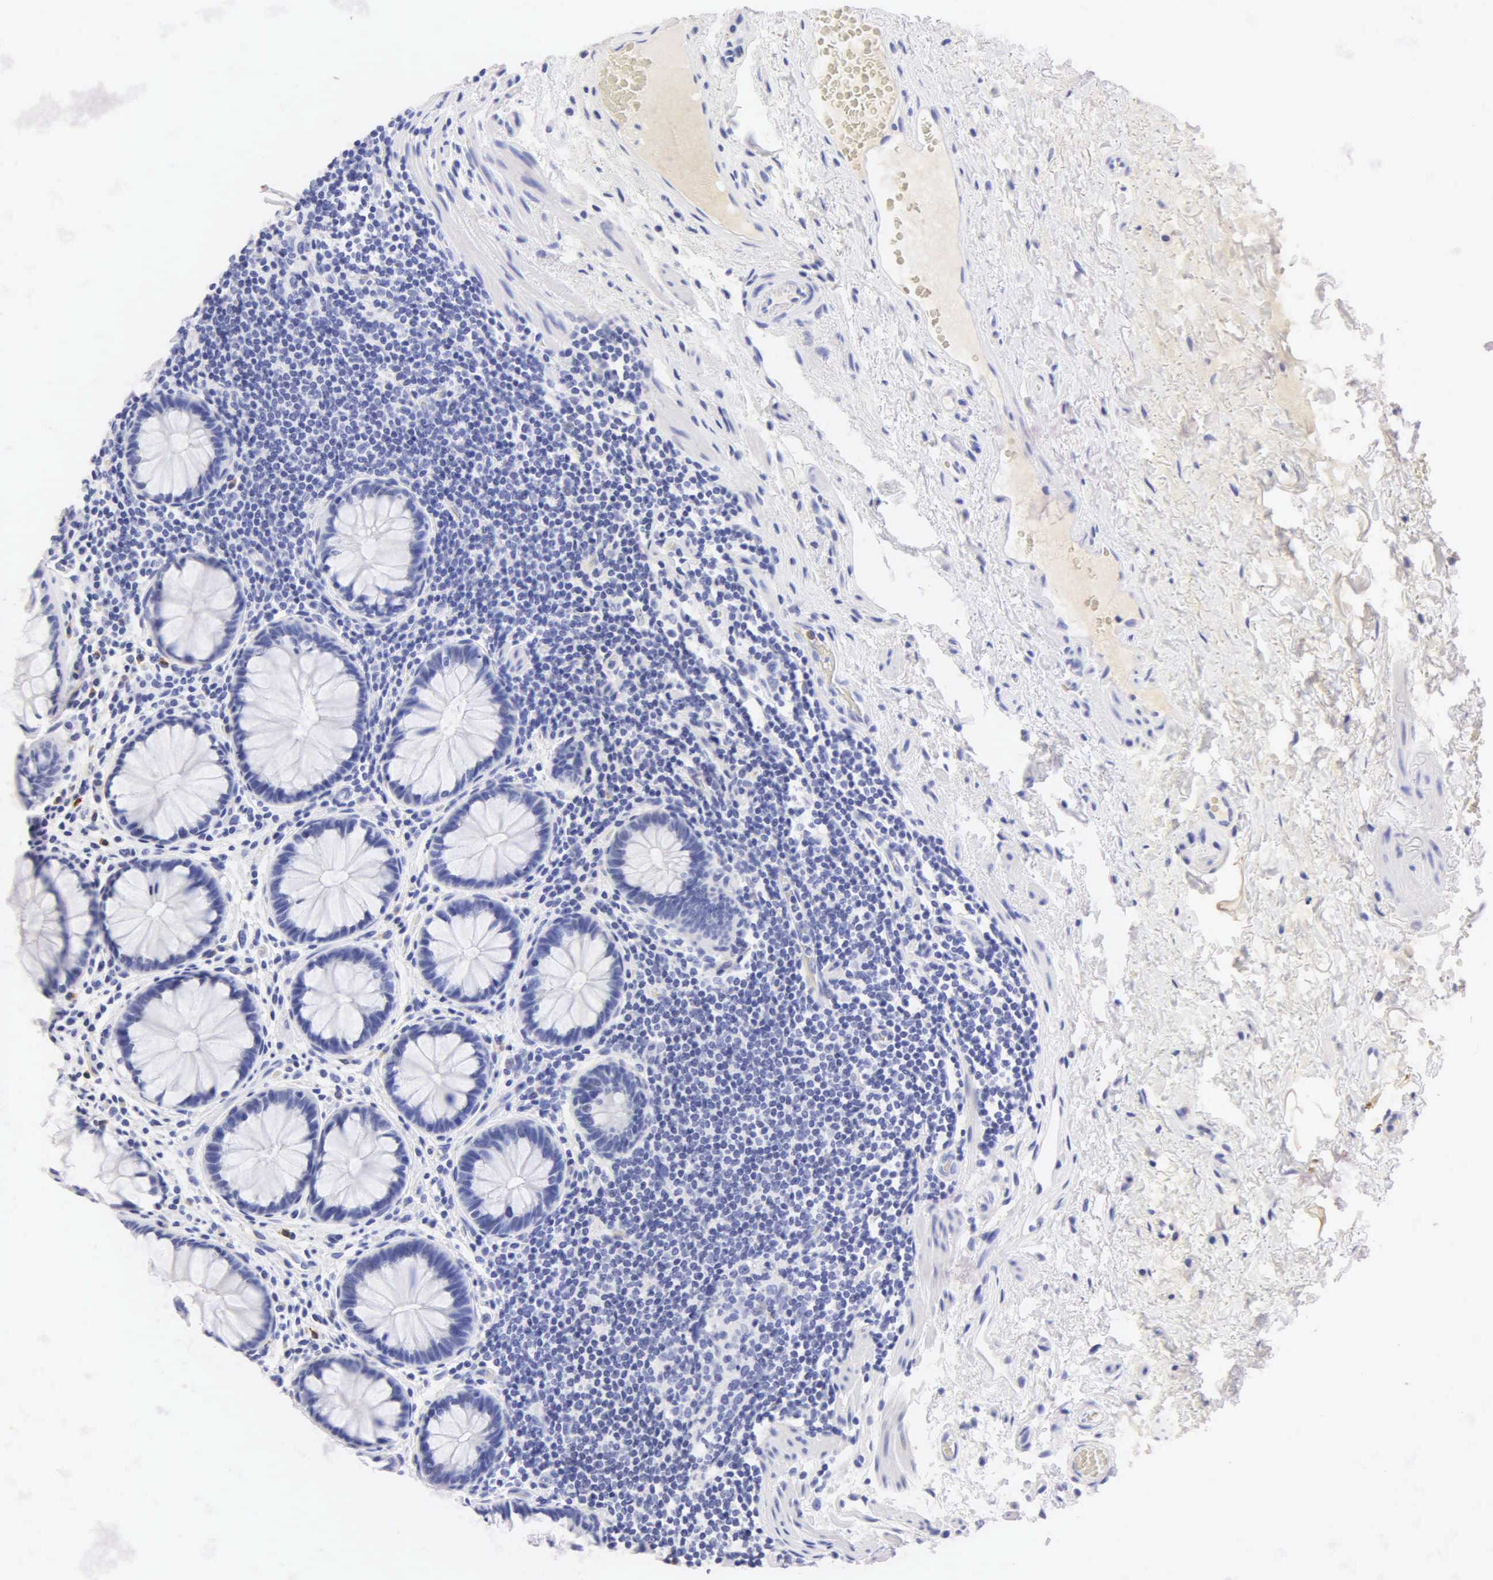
{"staining": {"intensity": "negative", "quantity": "none", "location": "none"}, "tissue": "rectum", "cell_type": "Glandular cells", "image_type": "normal", "snomed": [{"axis": "morphology", "description": "Normal tissue, NOS"}, {"axis": "topography", "description": "Rectum"}], "caption": "DAB immunohistochemical staining of normal human rectum reveals no significant staining in glandular cells.", "gene": "NKX2", "patient": {"sex": "male", "age": 77}}